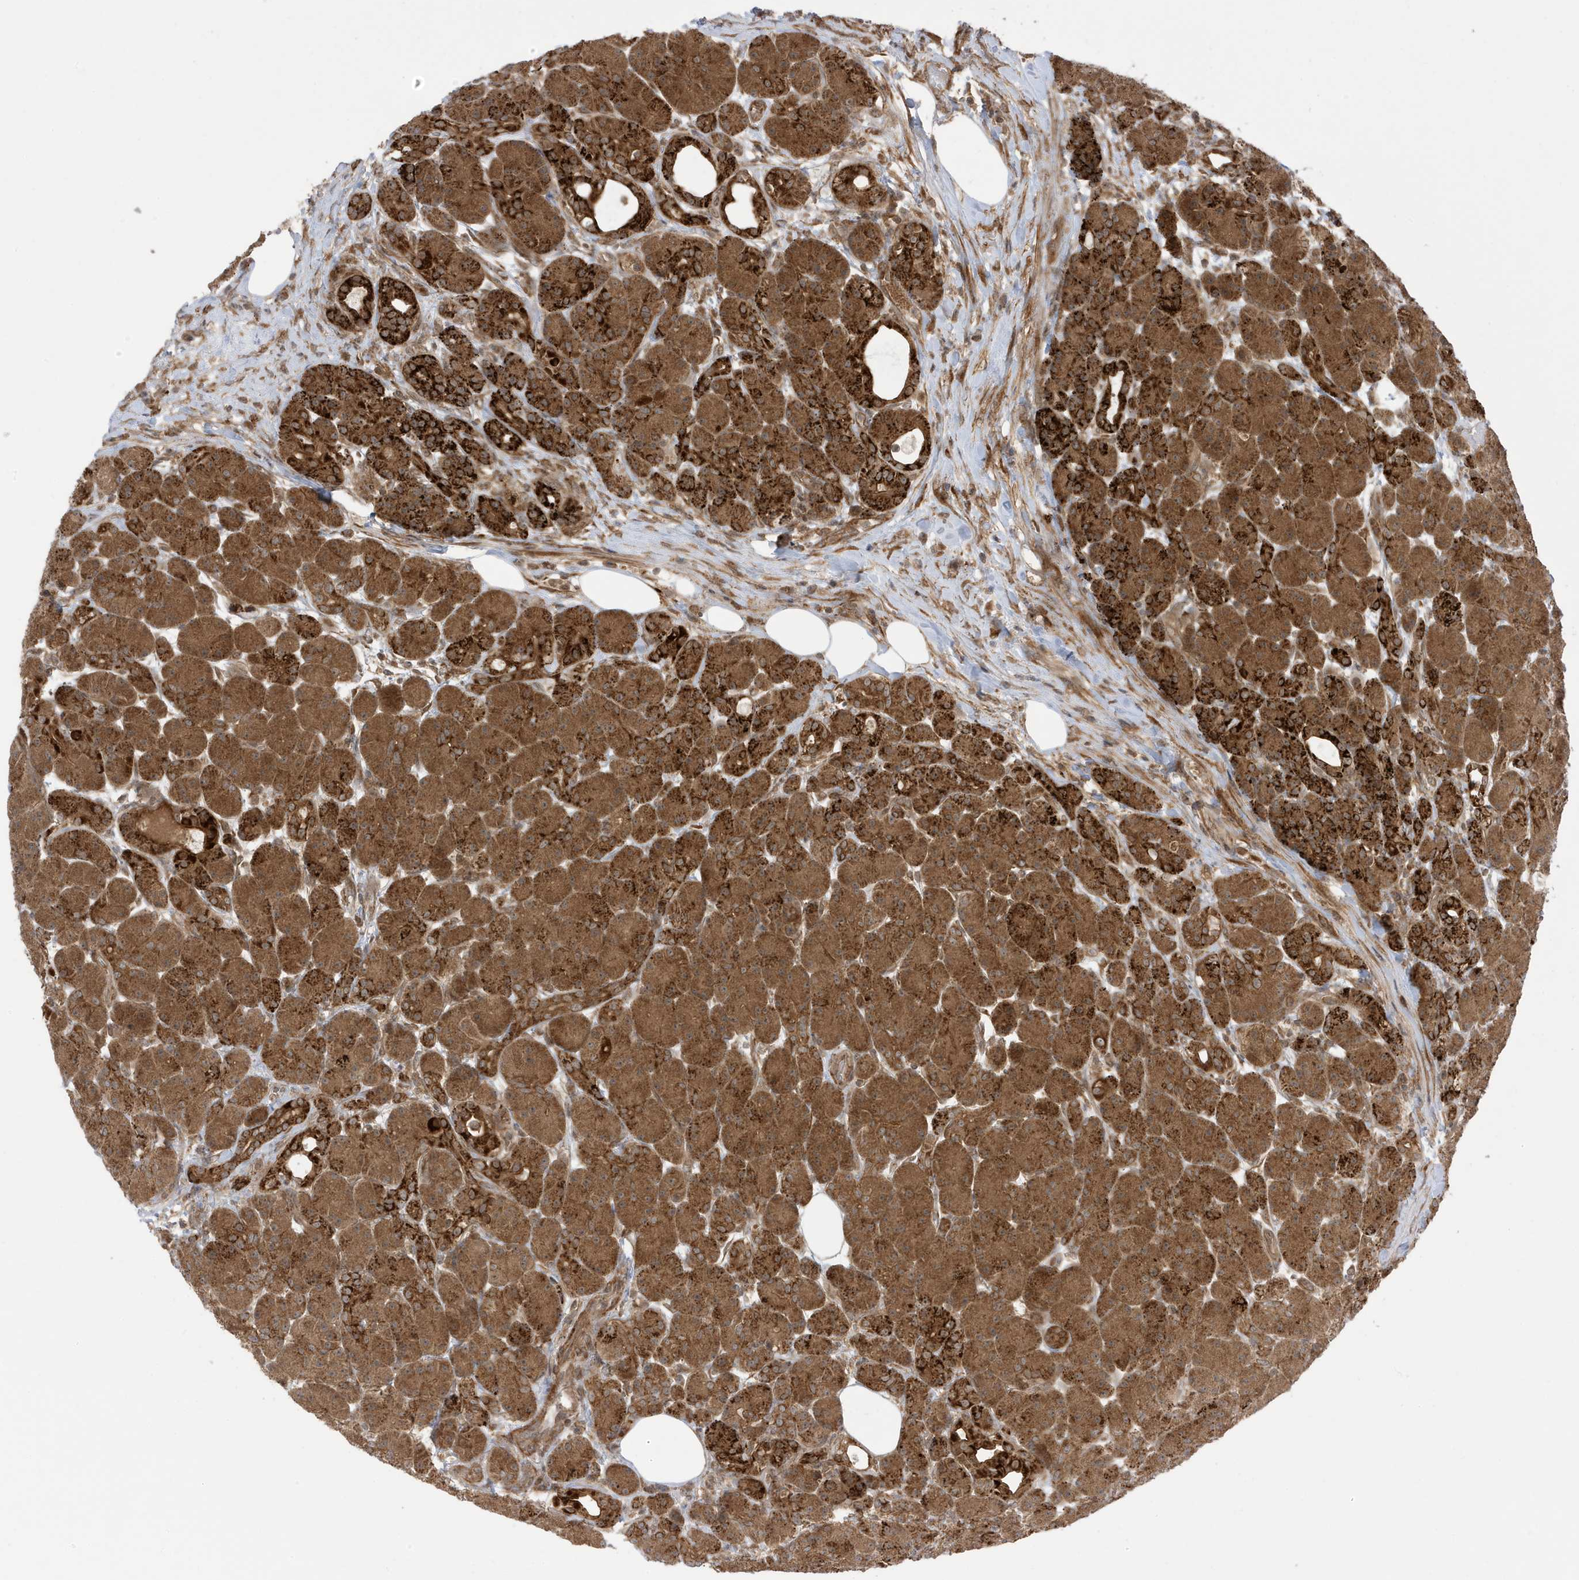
{"staining": {"intensity": "strong", "quantity": ">75%", "location": "cytoplasmic/membranous"}, "tissue": "pancreas", "cell_type": "Exocrine glandular cells", "image_type": "normal", "snomed": [{"axis": "morphology", "description": "Normal tissue, NOS"}, {"axis": "topography", "description": "Pancreas"}], "caption": "IHC of normal human pancreas reveals high levels of strong cytoplasmic/membranous expression in about >75% of exocrine glandular cells. (DAB IHC with brightfield microscopy, high magnification).", "gene": "DHX36", "patient": {"sex": "male", "age": 63}}